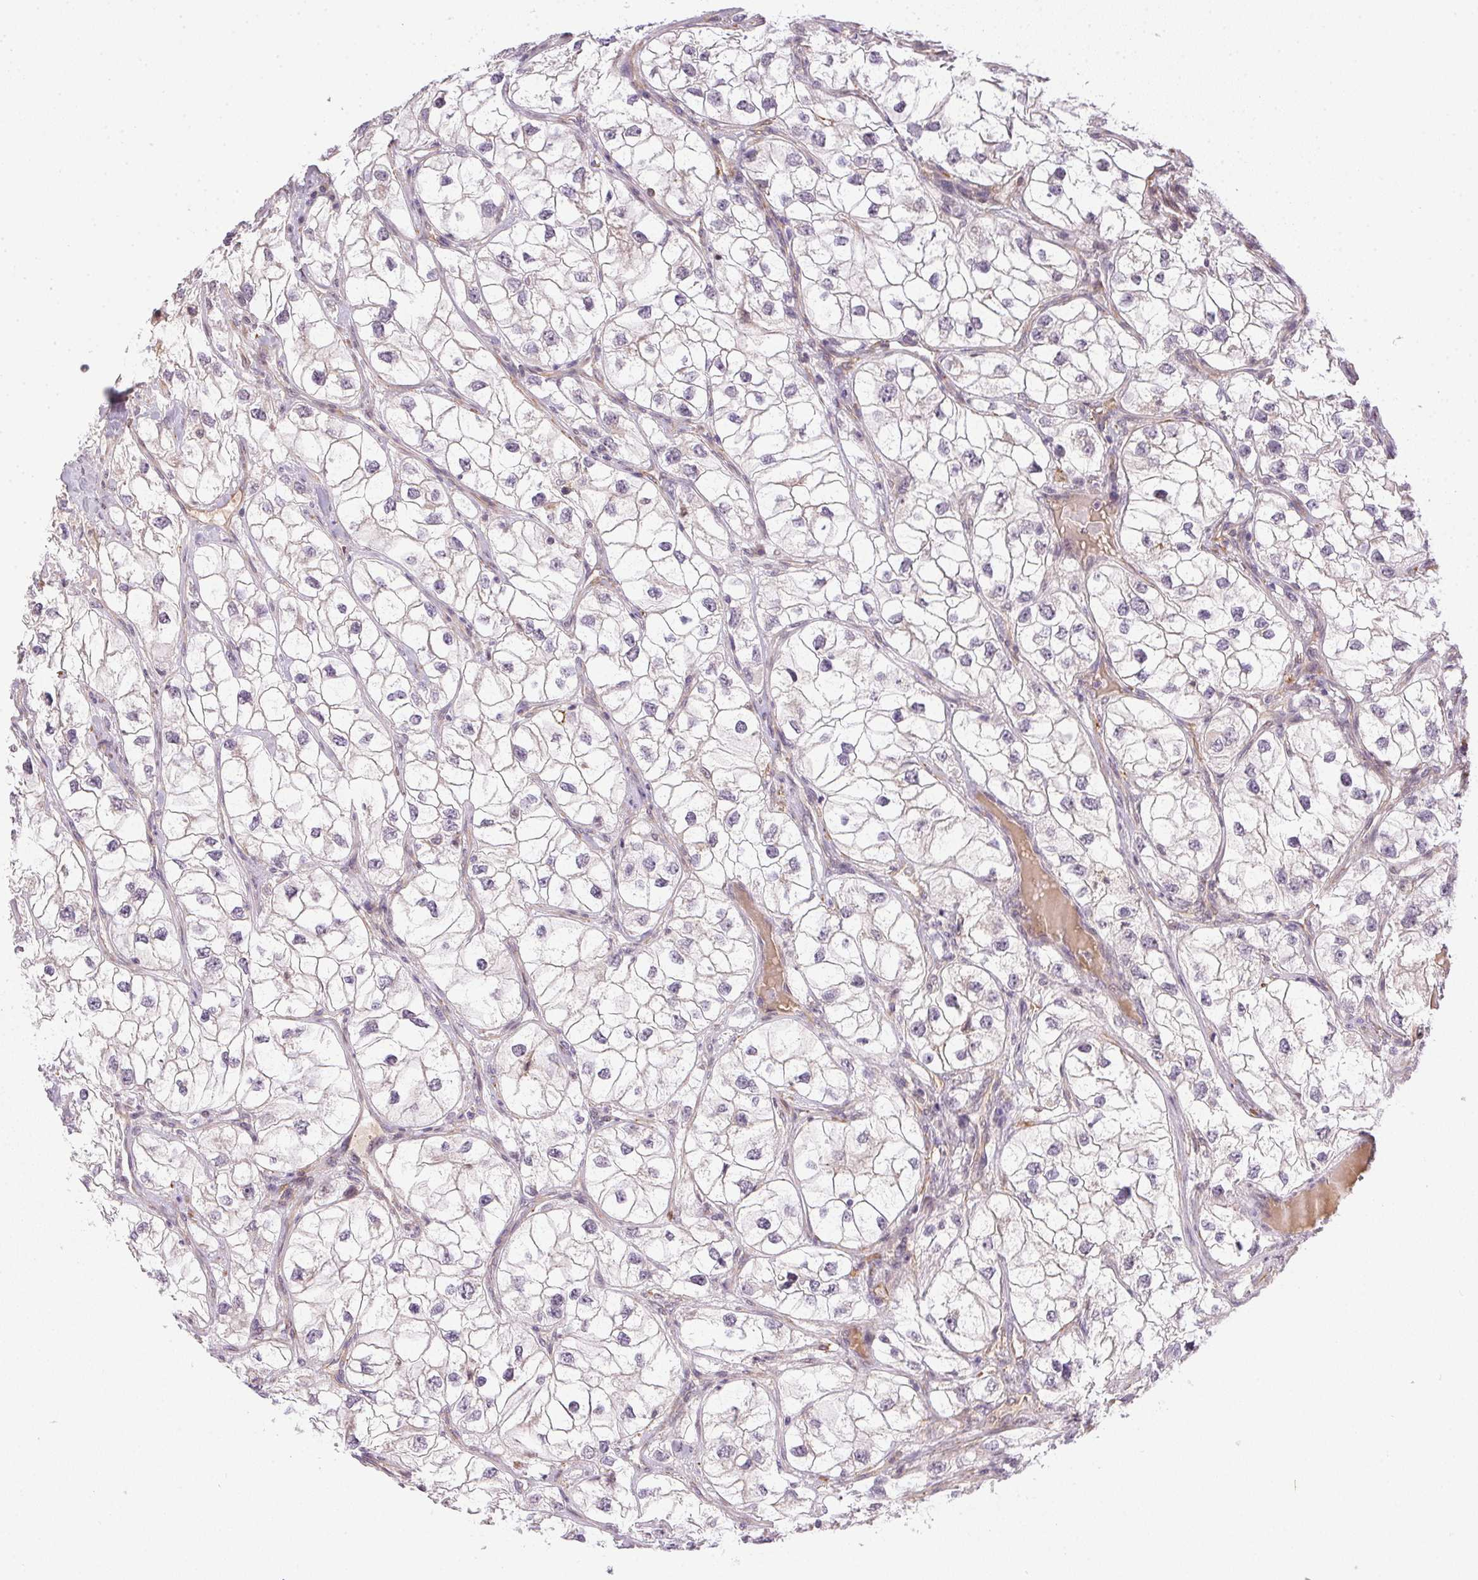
{"staining": {"intensity": "negative", "quantity": "none", "location": "none"}, "tissue": "renal cancer", "cell_type": "Tumor cells", "image_type": "cancer", "snomed": [{"axis": "morphology", "description": "Adenocarcinoma, NOS"}, {"axis": "topography", "description": "Kidney"}], "caption": "DAB (3,3'-diaminobenzidine) immunohistochemical staining of human renal cancer (adenocarcinoma) shows no significant staining in tumor cells.", "gene": "CFAP92", "patient": {"sex": "male", "age": 59}}